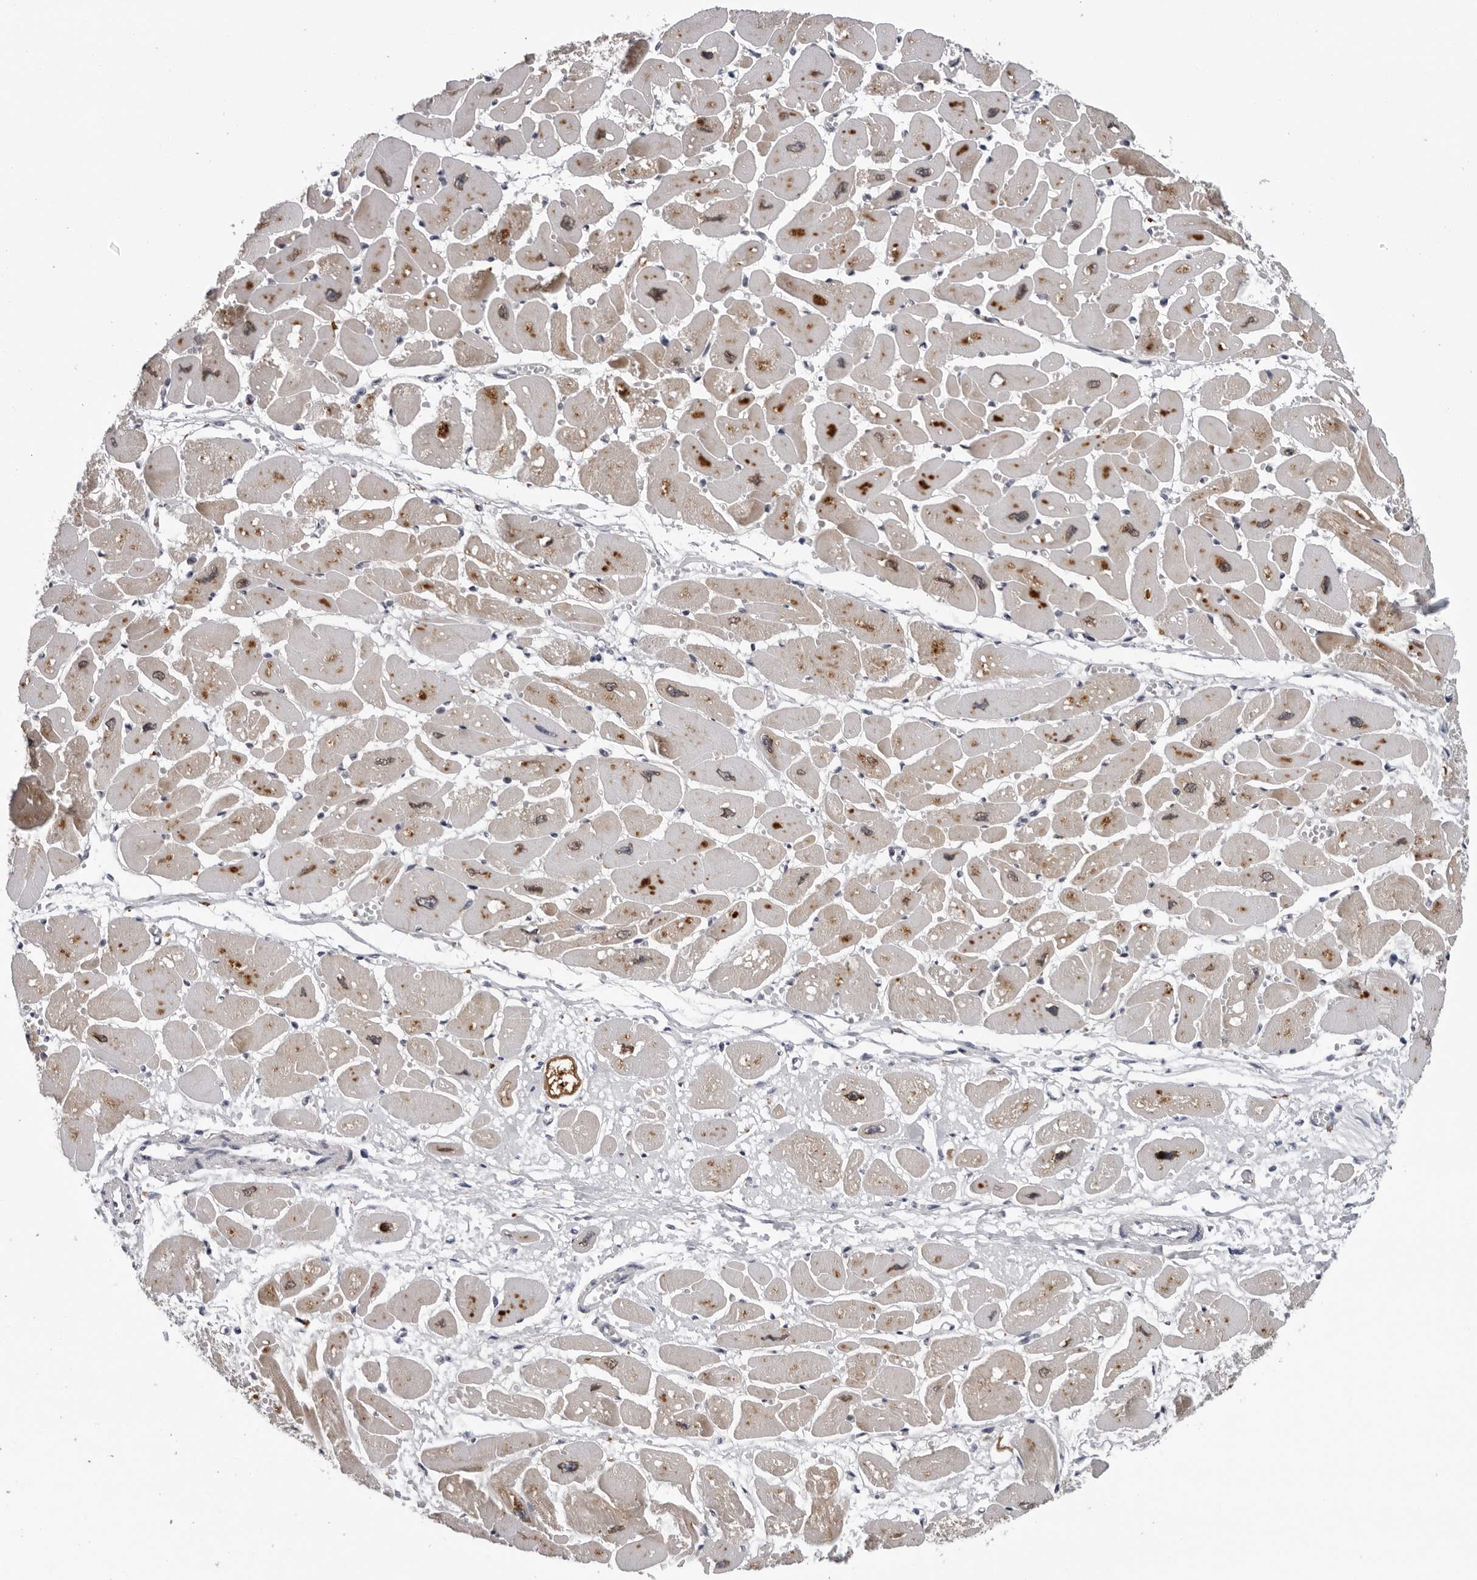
{"staining": {"intensity": "moderate", "quantity": ">75%", "location": "cytoplasmic/membranous"}, "tissue": "heart muscle", "cell_type": "Cardiomyocytes", "image_type": "normal", "snomed": [{"axis": "morphology", "description": "Normal tissue, NOS"}, {"axis": "topography", "description": "Heart"}], "caption": "This histopathology image shows benign heart muscle stained with immunohistochemistry to label a protein in brown. The cytoplasmic/membranous of cardiomyocytes show moderate positivity for the protein. Nuclei are counter-stained blue.", "gene": "CPT2", "patient": {"sex": "female", "age": 54}}